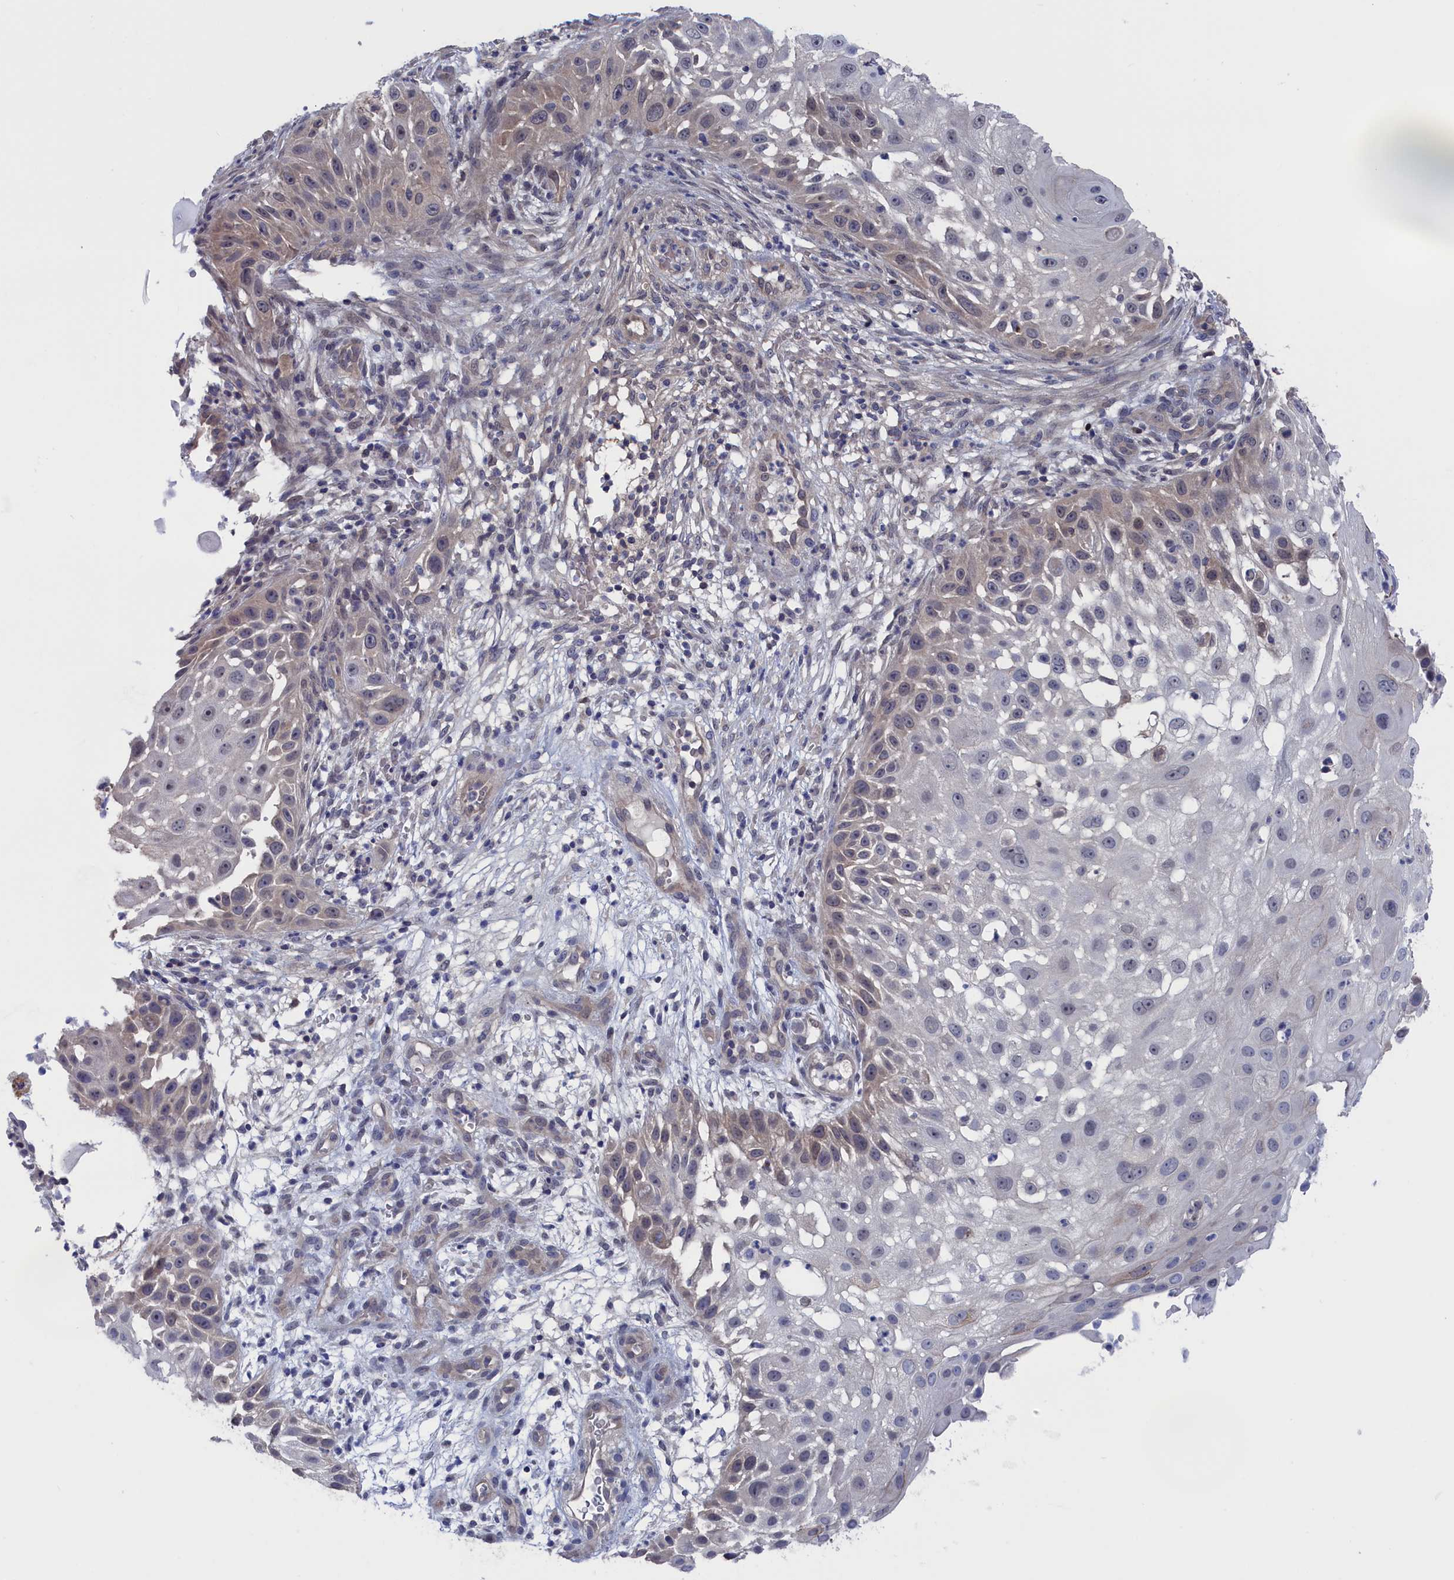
{"staining": {"intensity": "weak", "quantity": "<25%", "location": "cytoplasmic/membranous,nuclear"}, "tissue": "skin cancer", "cell_type": "Tumor cells", "image_type": "cancer", "snomed": [{"axis": "morphology", "description": "Squamous cell carcinoma, NOS"}, {"axis": "topography", "description": "Skin"}], "caption": "DAB (3,3'-diaminobenzidine) immunohistochemical staining of skin squamous cell carcinoma displays no significant expression in tumor cells. The staining was performed using DAB (3,3'-diaminobenzidine) to visualize the protein expression in brown, while the nuclei were stained in blue with hematoxylin (Magnification: 20x).", "gene": "NUTF2", "patient": {"sex": "female", "age": 44}}